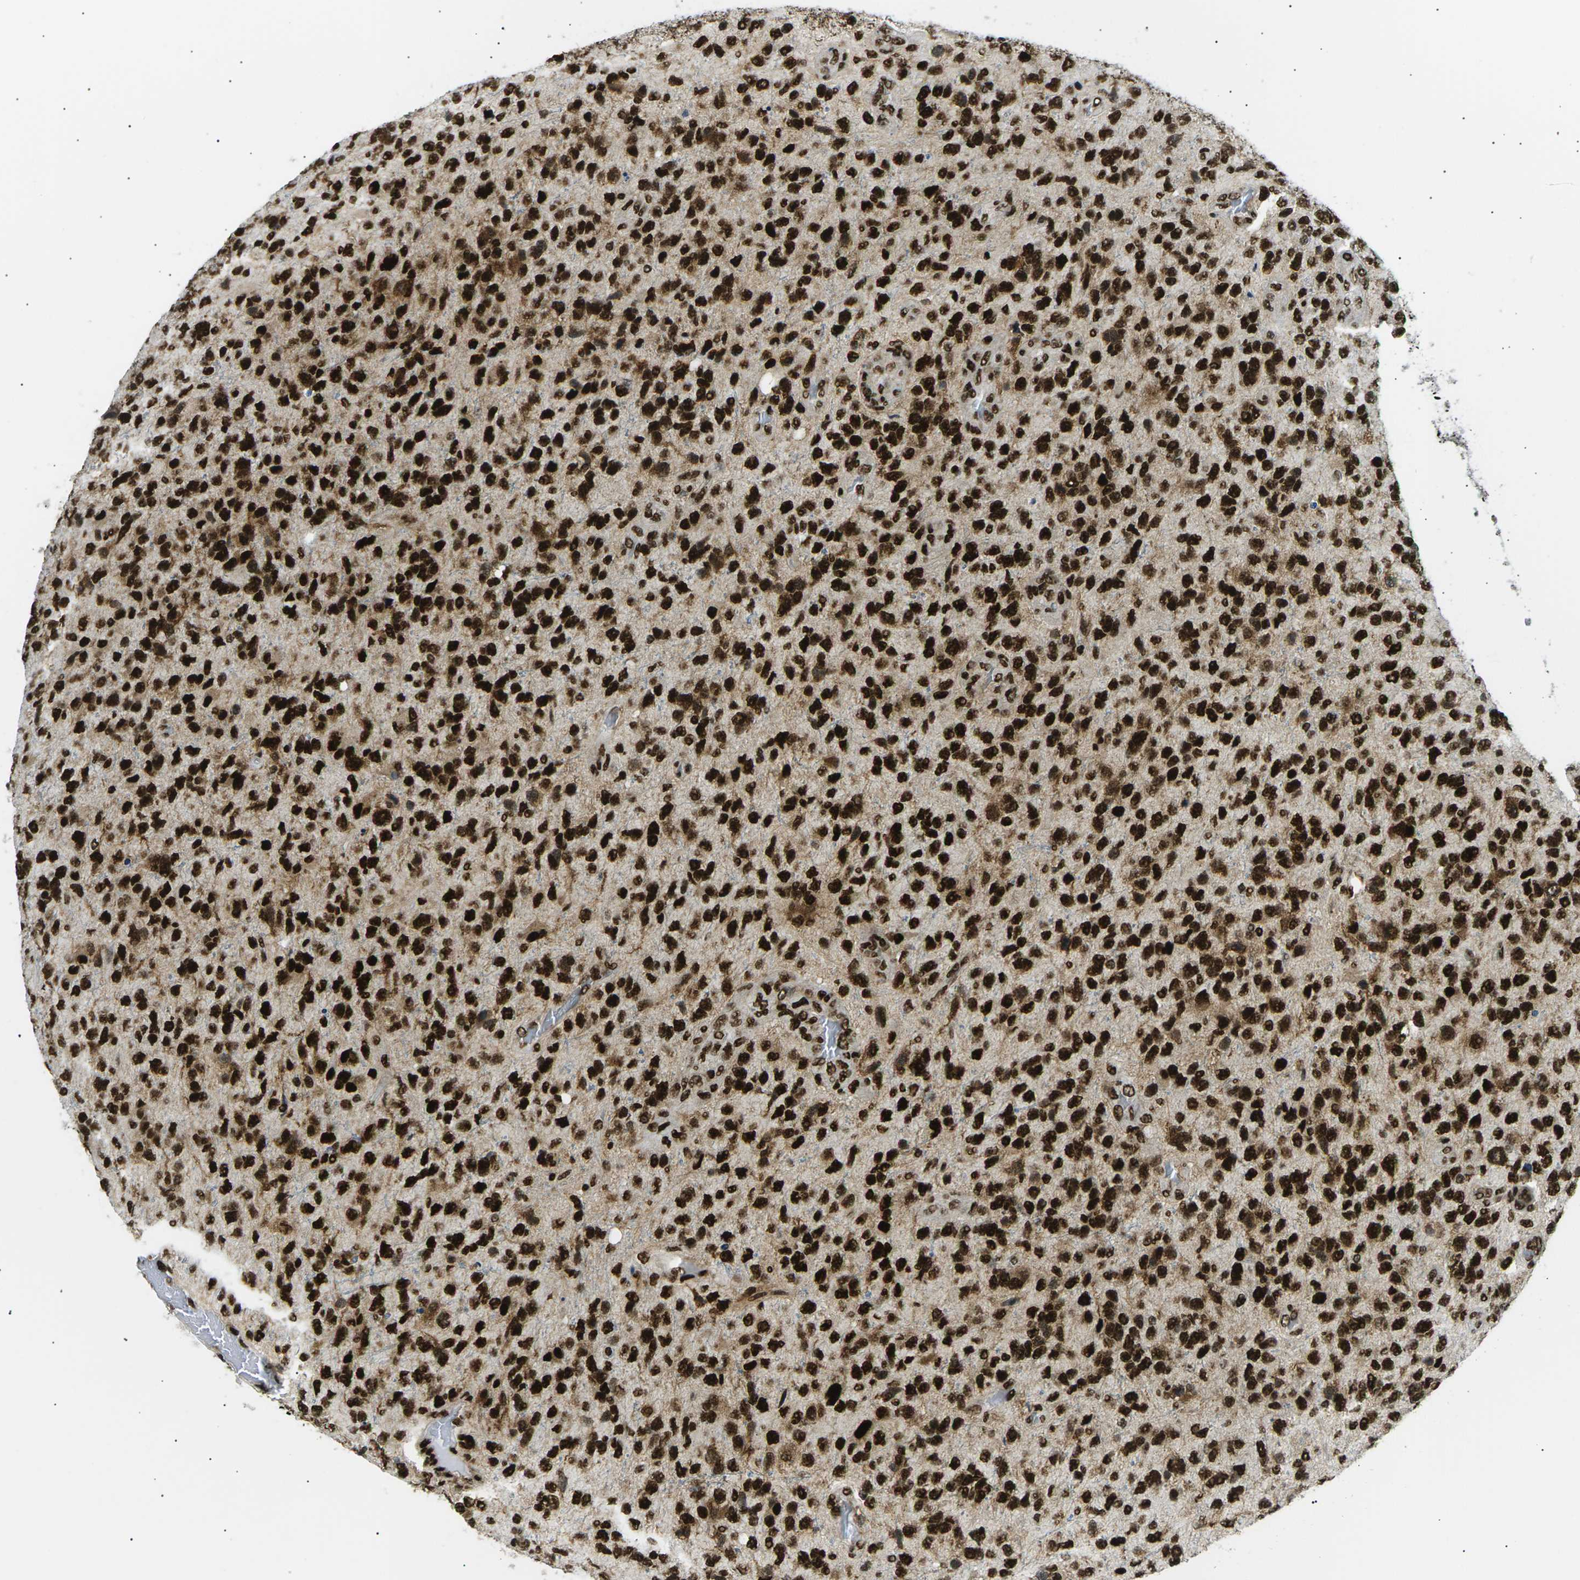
{"staining": {"intensity": "strong", "quantity": ">75%", "location": "nuclear"}, "tissue": "glioma", "cell_type": "Tumor cells", "image_type": "cancer", "snomed": [{"axis": "morphology", "description": "Glioma, malignant, High grade"}, {"axis": "topography", "description": "Brain"}], "caption": "Approximately >75% of tumor cells in human glioma show strong nuclear protein expression as visualized by brown immunohistochemical staining.", "gene": "RPA2", "patient": {"sex": "female", "age": 58}}